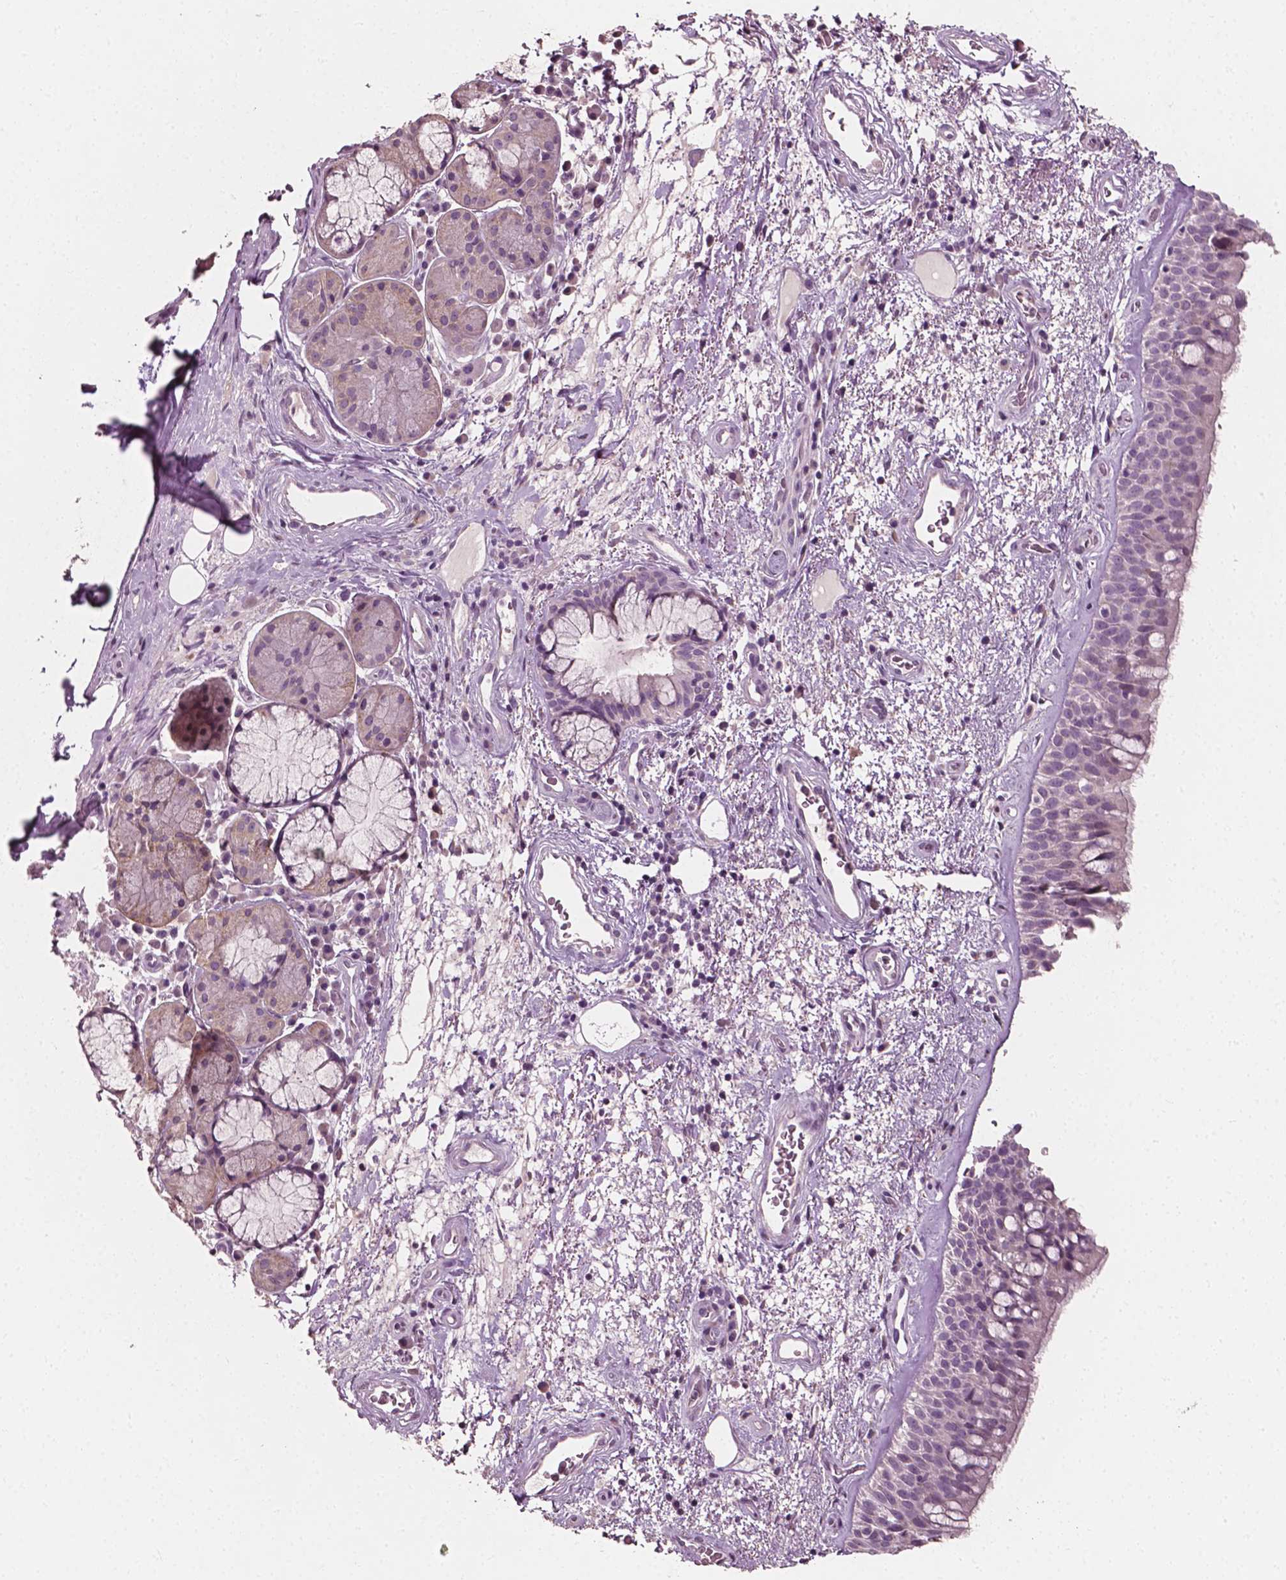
{"staining": {"intensity": "negative", "quantity": "none", "location": "none"}, "tissue": "bronchus", "cell_type": "Respiratory epithelial cells", "image_type": "normal", "snomed": [{"axis": "morphology", "description": "Normal tissue, NOS"}, {"axis": "topography", "description": "Bronchus"}], "caption": "An IHC histopathology image of unremarkable bronchus is shown. There is no staining in respiratory epithelial cells of bronchus.", "gene": "PLA2R1", "patient": {"sex": "male", "age": 48}}